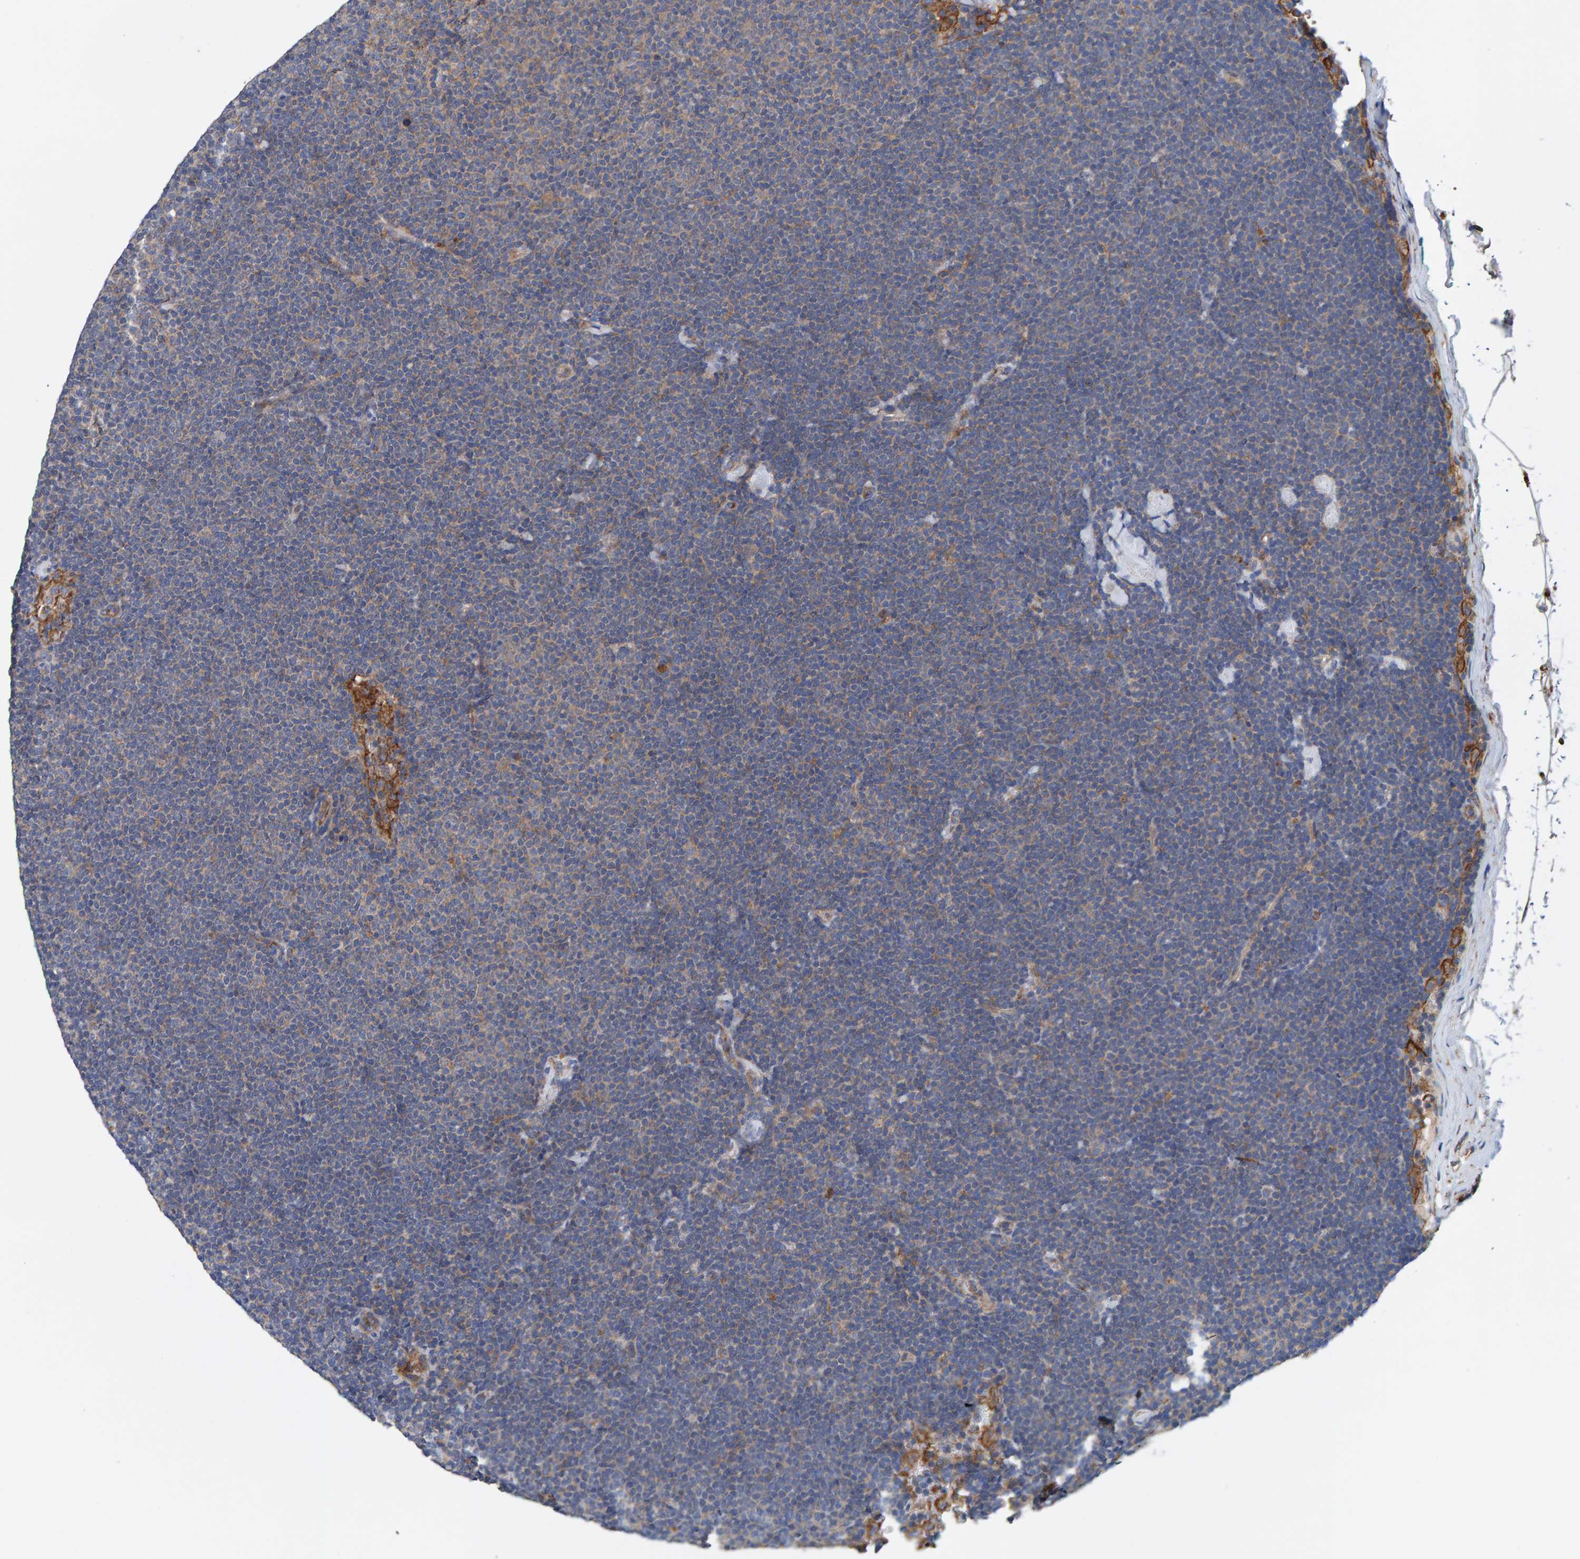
{"staining": {"intensity": "weak", "quantity": "25%-75%", "location": "cytoplasmic/membranous"}, "tissue": "lymphoma", "cell_type": "Tumor cells", "image_type": "cancer", "snomed": [{"axis": "morphology", "description": "Malignant lymphoma, non-Hodgkin's type, Low grade"}, {"axis": "topography", "description": "Lymph node"}], "caption": "Malignant lymphoma, non-Hodgkin's type (low-grade) stained for a protein exhibits weak cytoplasmic/membranous positivity in tumor cells.", "gene": "MKLN1", "patient": {"sex": "female", "age": 53}}